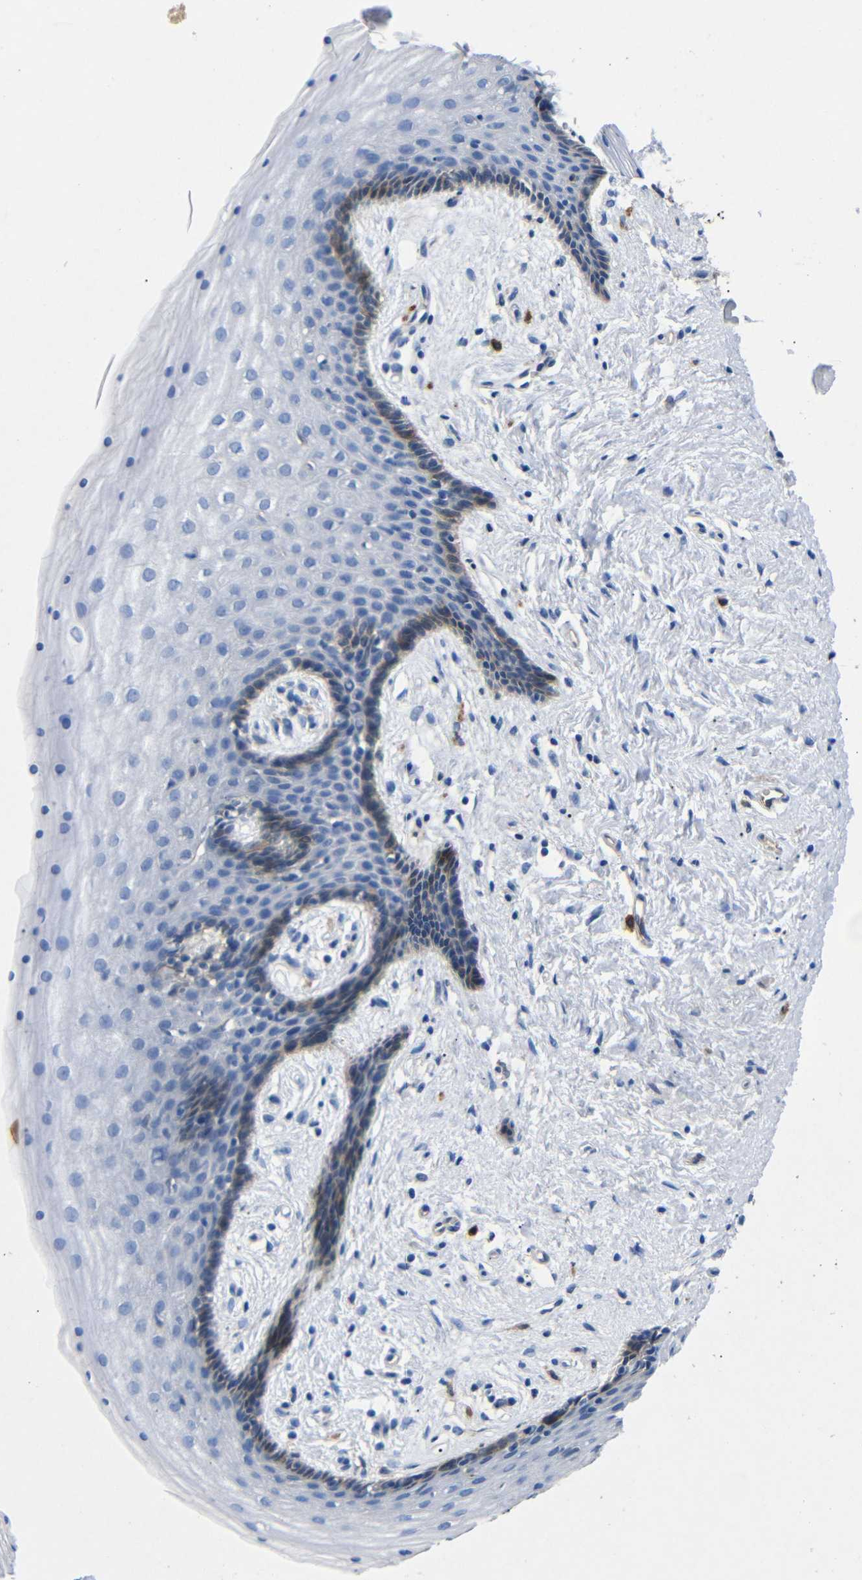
{"staining": {"intensity": "weak", "quantity": "<25%", "location": "cytoplasmic/membranous"}, "tissue": "vagina", "cell_type": "Squamous epithelial cells", "image_type": "normal", "snomed": [{"axis": "morphology", "description": "Normal tissue, NOS"}, {"axis": "topography", "description": "Vagina"}], "caption": "This is an immunohistochemistry photomicrograph of normal human vagina. There is no staining in squamous epithelial cells.", "gene": "SDCBP", "patient": {"sex": "female", "age": 44}}